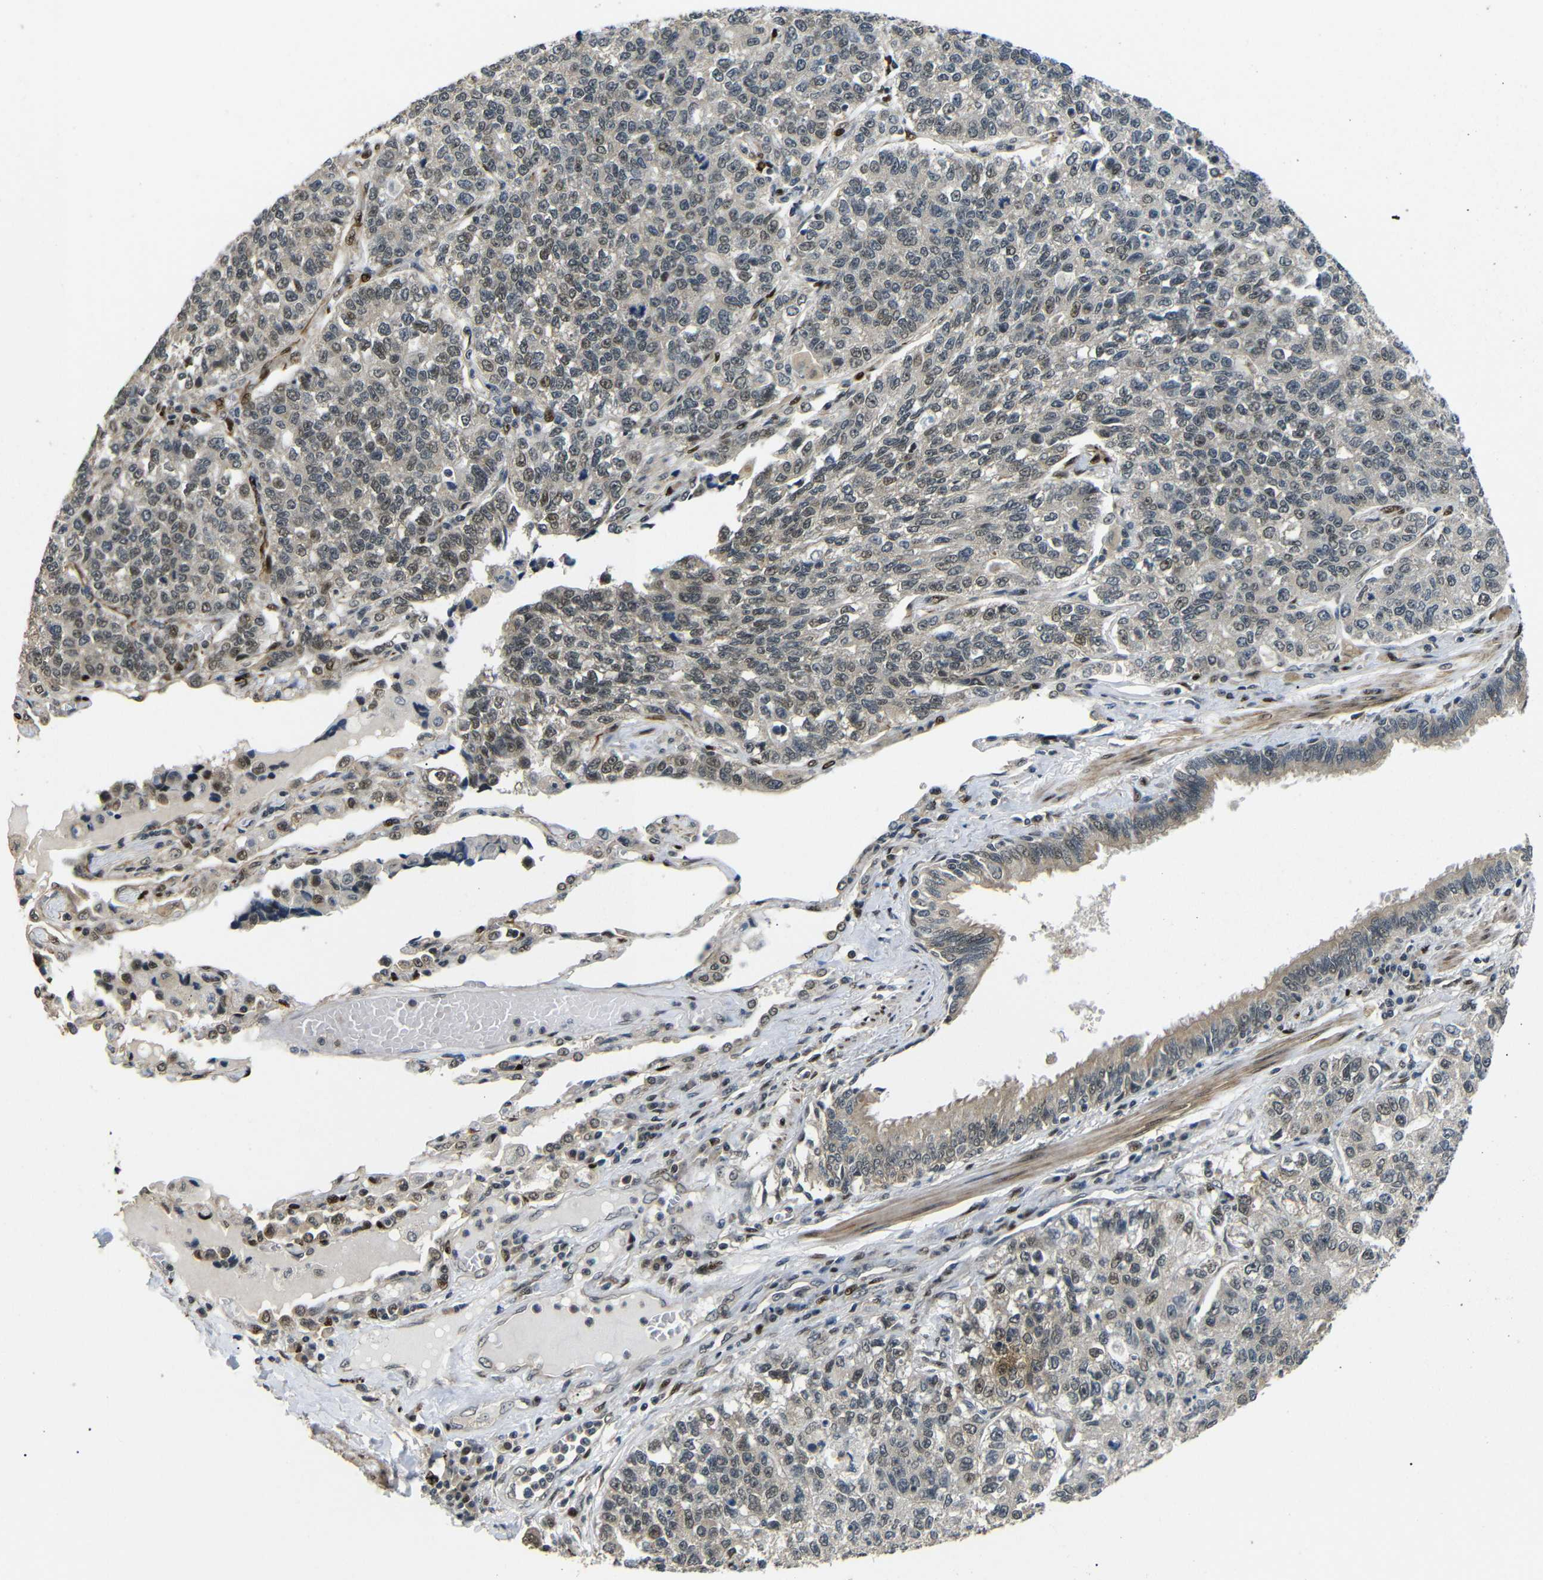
{"staining": {"intensity": "moderate", "quantity": ">75%", "location": "cytoplasmic/membranous,nuclear"}, "tissue": "lung cancer", "cell_type": "Tumor cells", "image_type": "cancer", "snomed": [{"axis": "morphology", "description": "Adenocarcinoma, NOS"}, {"axis": "topography", "description": "Lung"}], "caption": "Protein expression analysis of human lung cancer (adenocarcinoma) reveals moderate cytoplasmic/membranous and nuclear positivity in approximately >75% of tumor cells.", "gene": "TBX2", "patient": {"sex": "male", "age": 49}}